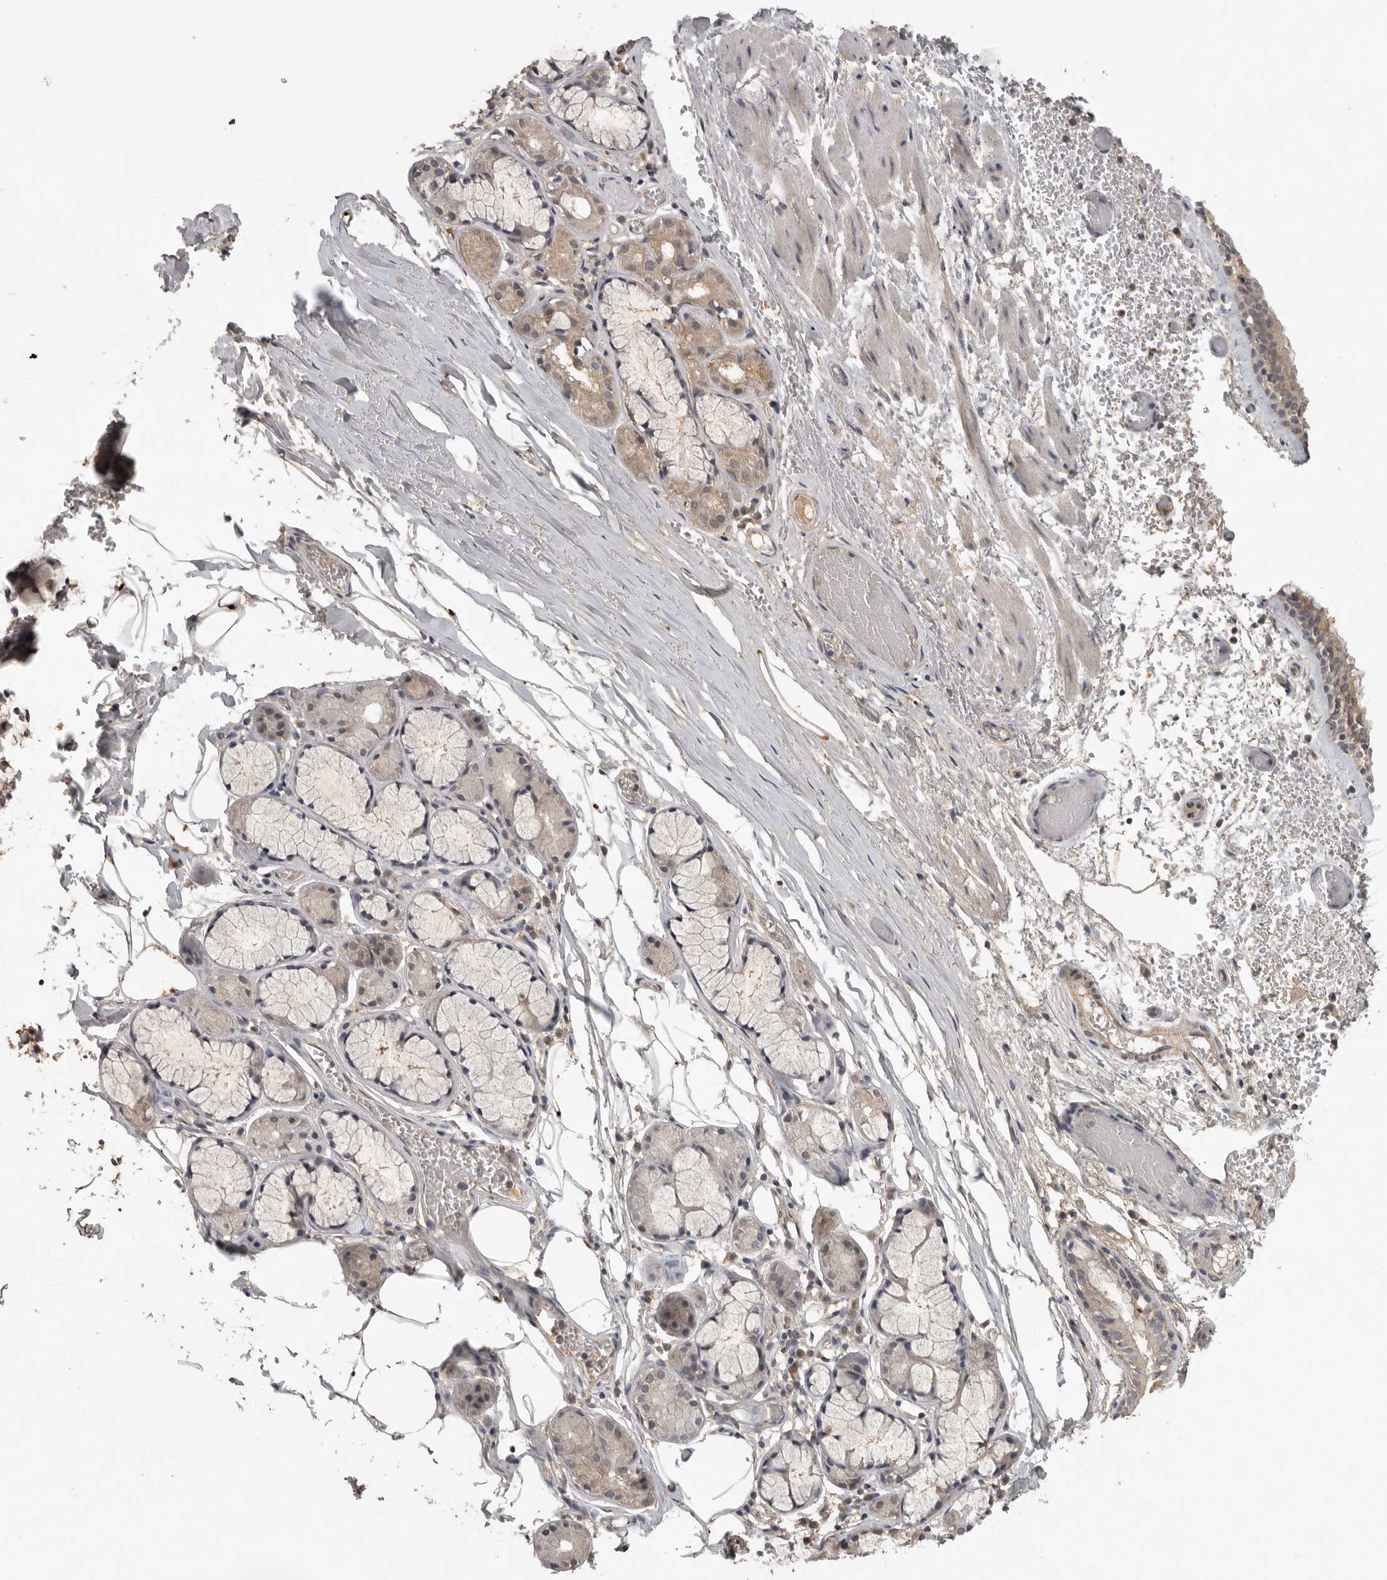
{"staining": {"intensity": "weak", "quantity": ">75%", "location": "cytoplasmic/membranous"}, "tissue": "bronchus", "cell_type": "Respiratory epithelial cells", "image_type": "normal", "snomed": [{"axis": "morphology", "description": "Normal tissue, NOS"}, {"axis": "topography", "description": "Bronchus"}, {"axis": "topography", "description": "Lung"}], "caption": "Protein staining reveals weak cytoplasmic/membranous expression in about >75% of respiratory epithelial cells in benign bronchus.", "gene": "ADAMTS4", "patient": {"sex": "male", "age": 56}}